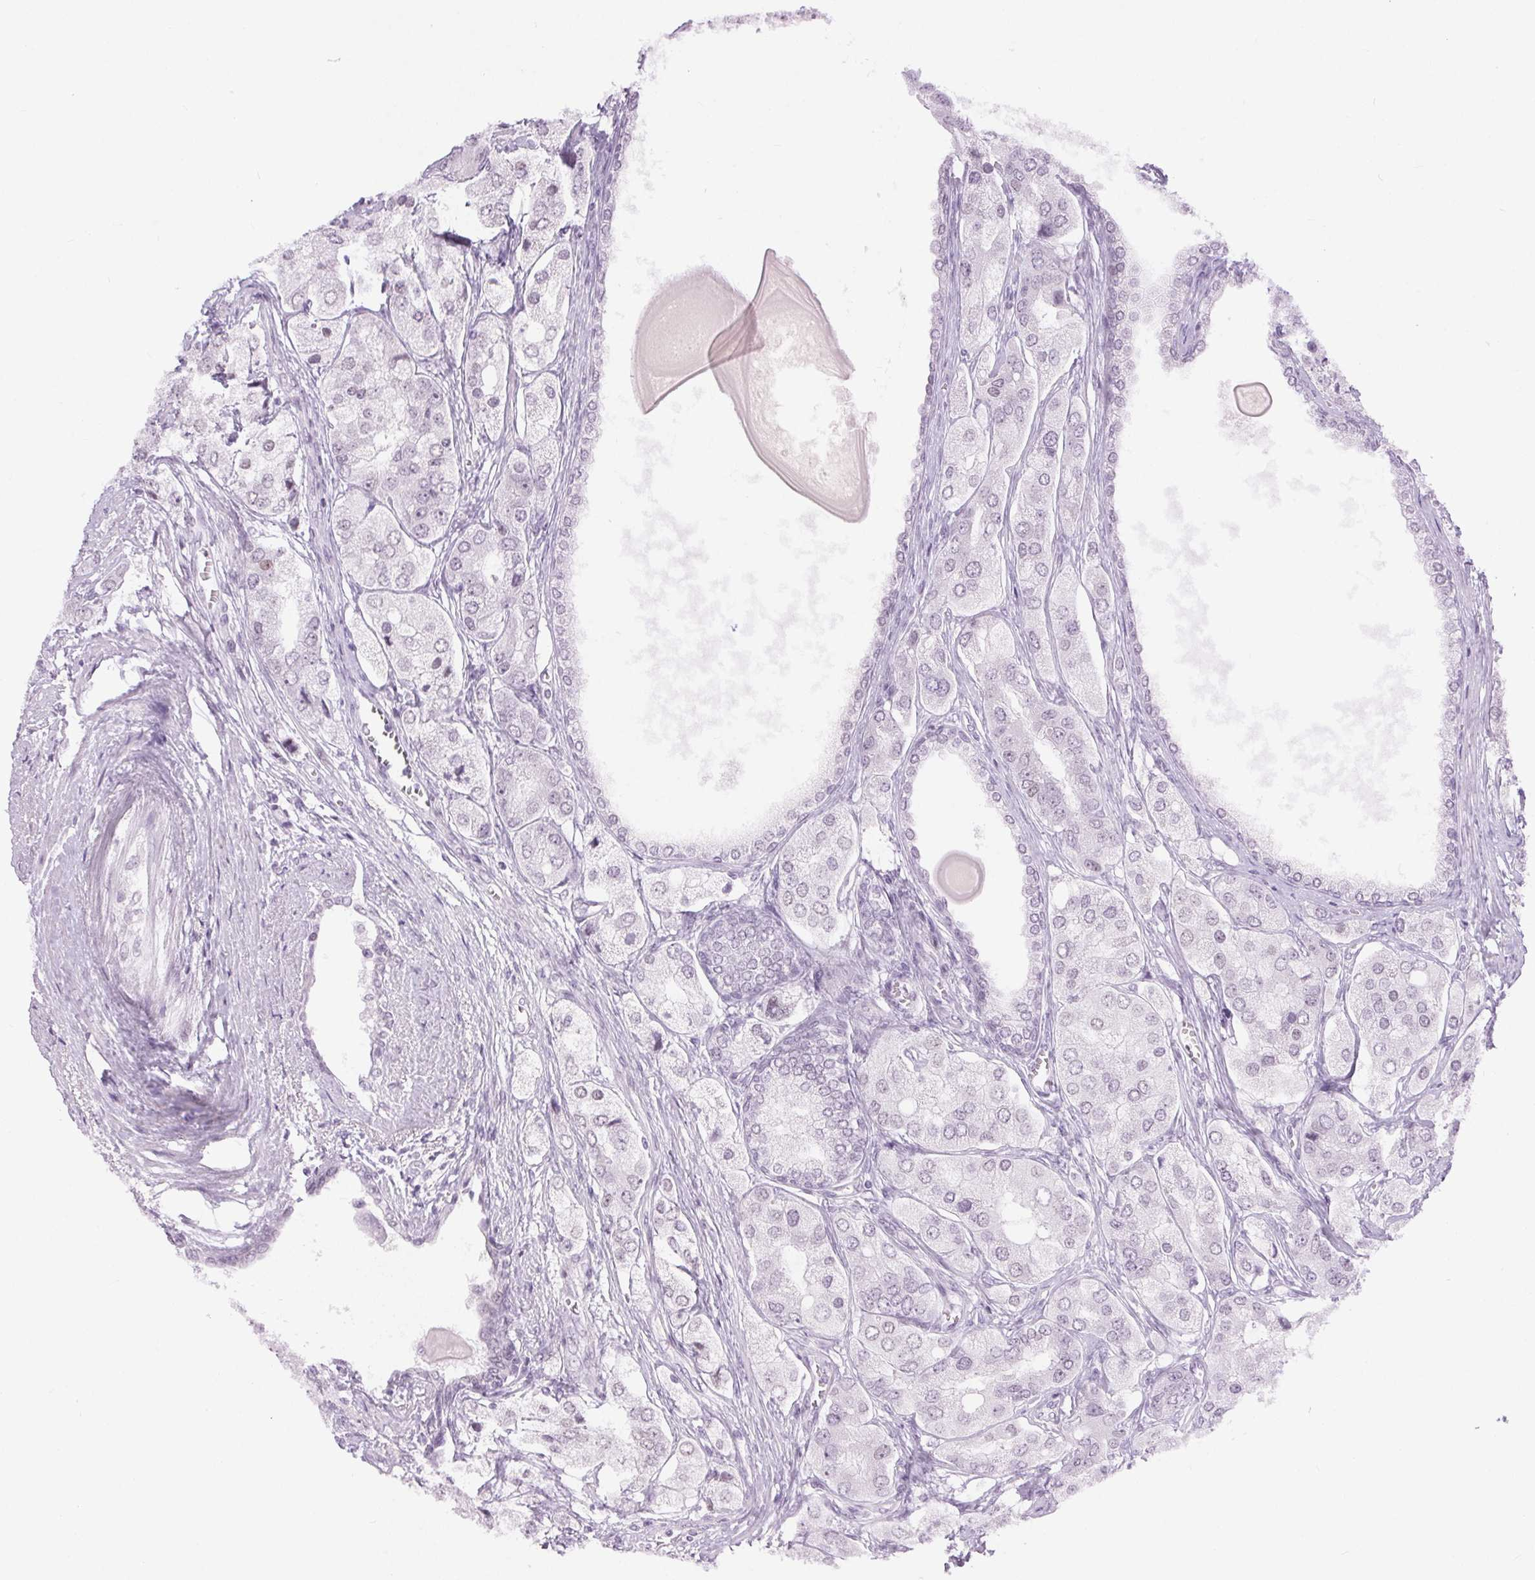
{"staining": {"intensity": "negative", "quantity": "none", "location": "none"}, "tissue": "prostate cancer", "cell_type": "Tumor cells", "image_type": "cancer", "snomed": [{"axis": "morphology", "description": "Adenocarcinoma, Low grade"}, {"axis": "topography", "description": "Prostate"}], "caption": "Histopathology image shows no protein positivity in tumor cells of prostate adenocarcinoma (low-grade) tissue. The staining was performed using DAB to visualize the protein expression in brown, while the nuclei were stained in blue with hematoxylin (Magnification: 20x).", "gene": "BEND2", "patient": {"sex": "male", "age": 69}}